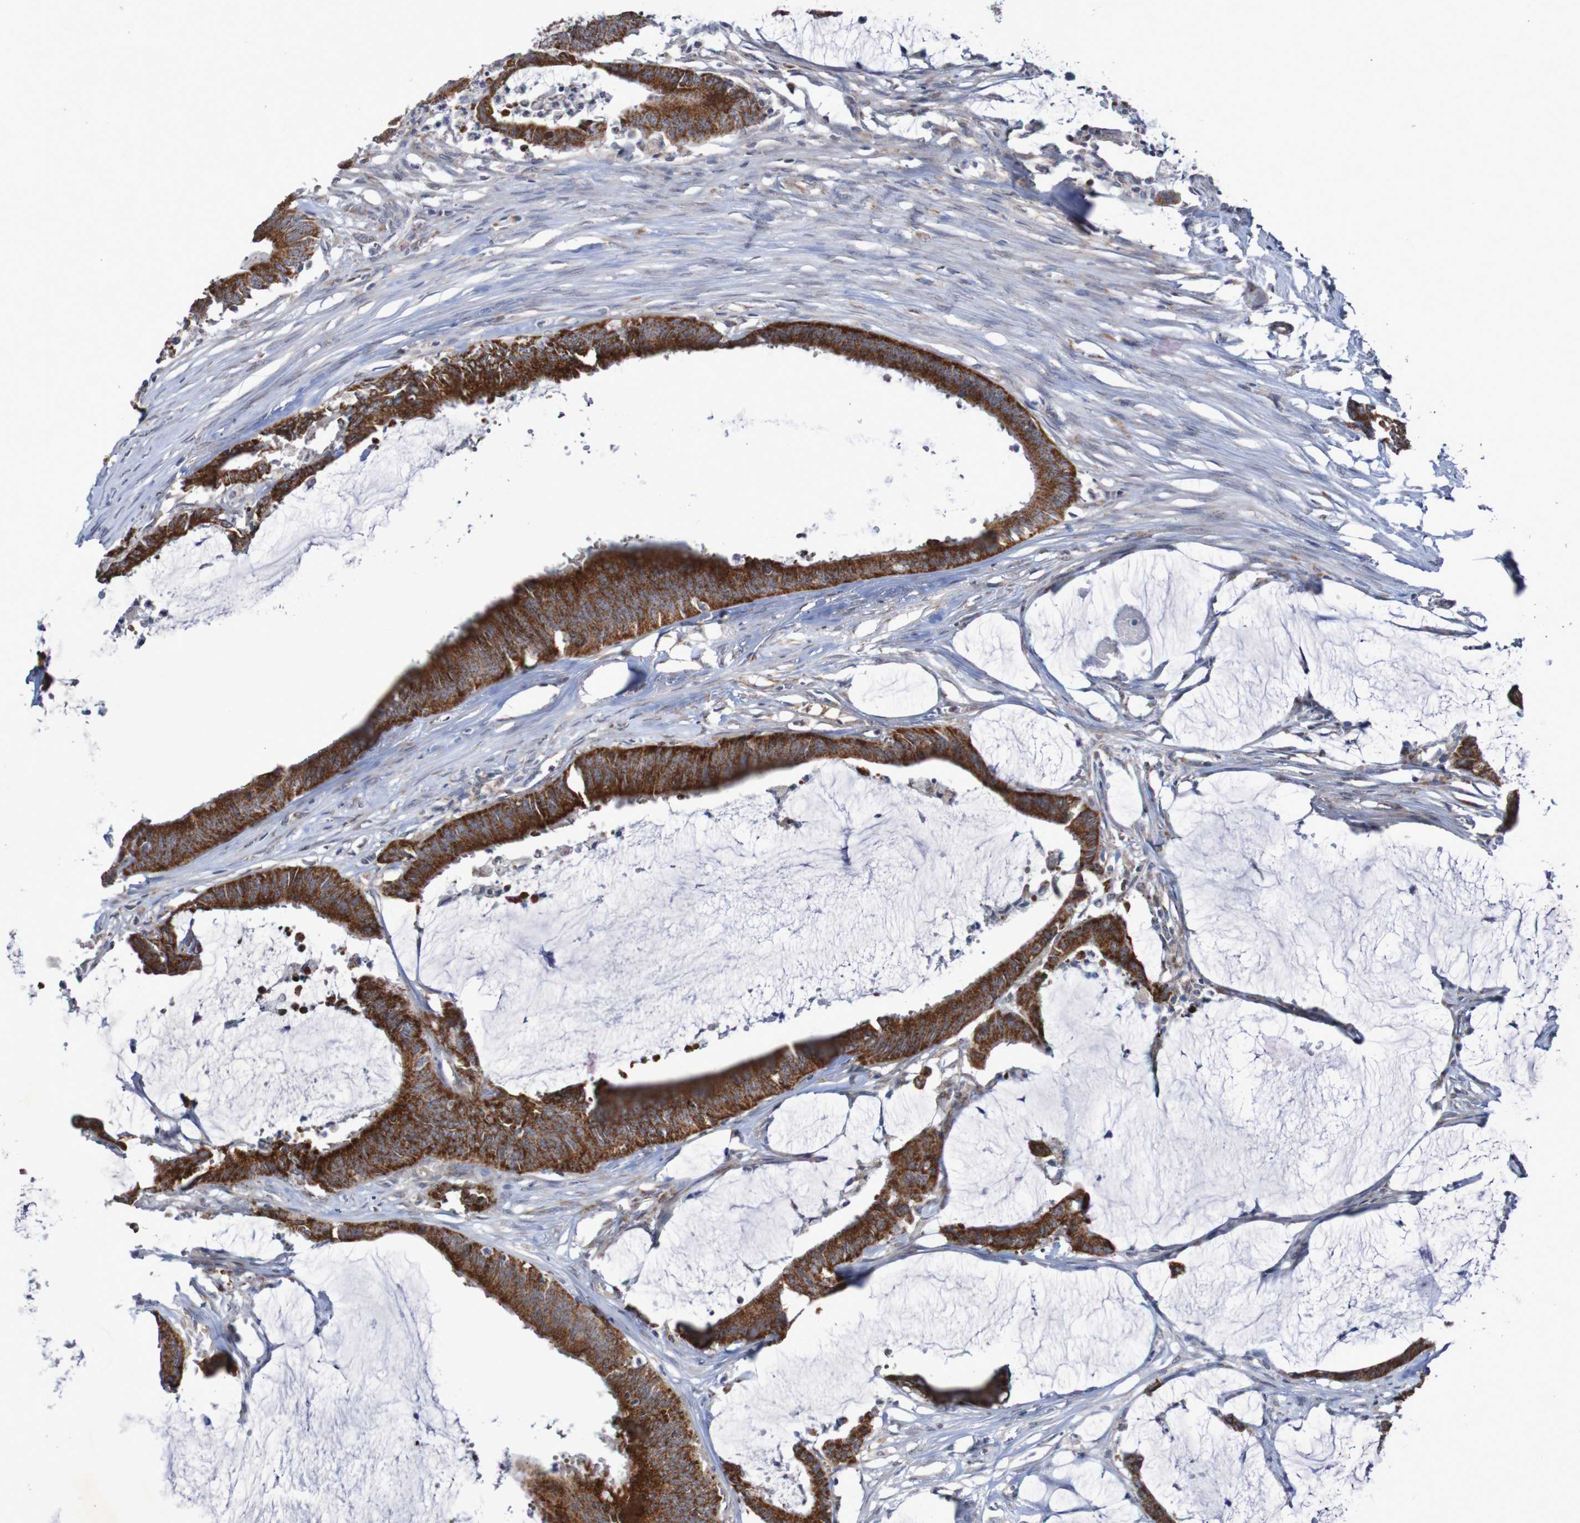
{"staining": {"intensity": "strong", "quantity": ">75%", "location": "cytoplasmic/membranous"}, "tissue": "colorectal cancer", "cell_type": "Tumor cells", "image_type": "cancer", "snomed": [{"axis": "morphology", "description": "Adenocarcinoma, NOS"}, {"axis": "topography", "description": "Rectum"}], "caption": "Protein analysis of colorectal cancer tissue shows strong cytoplasmic/membranous expression in about >75% of tumor cells. The staining is performed using DAB (3,3'-diaminobenzidine) brown chromogen to label protein expression. The nuclei are counter-stained blue using hematoxylin.", "gene": "DVL1", "patient": {"sex": "female", "age": 66}}